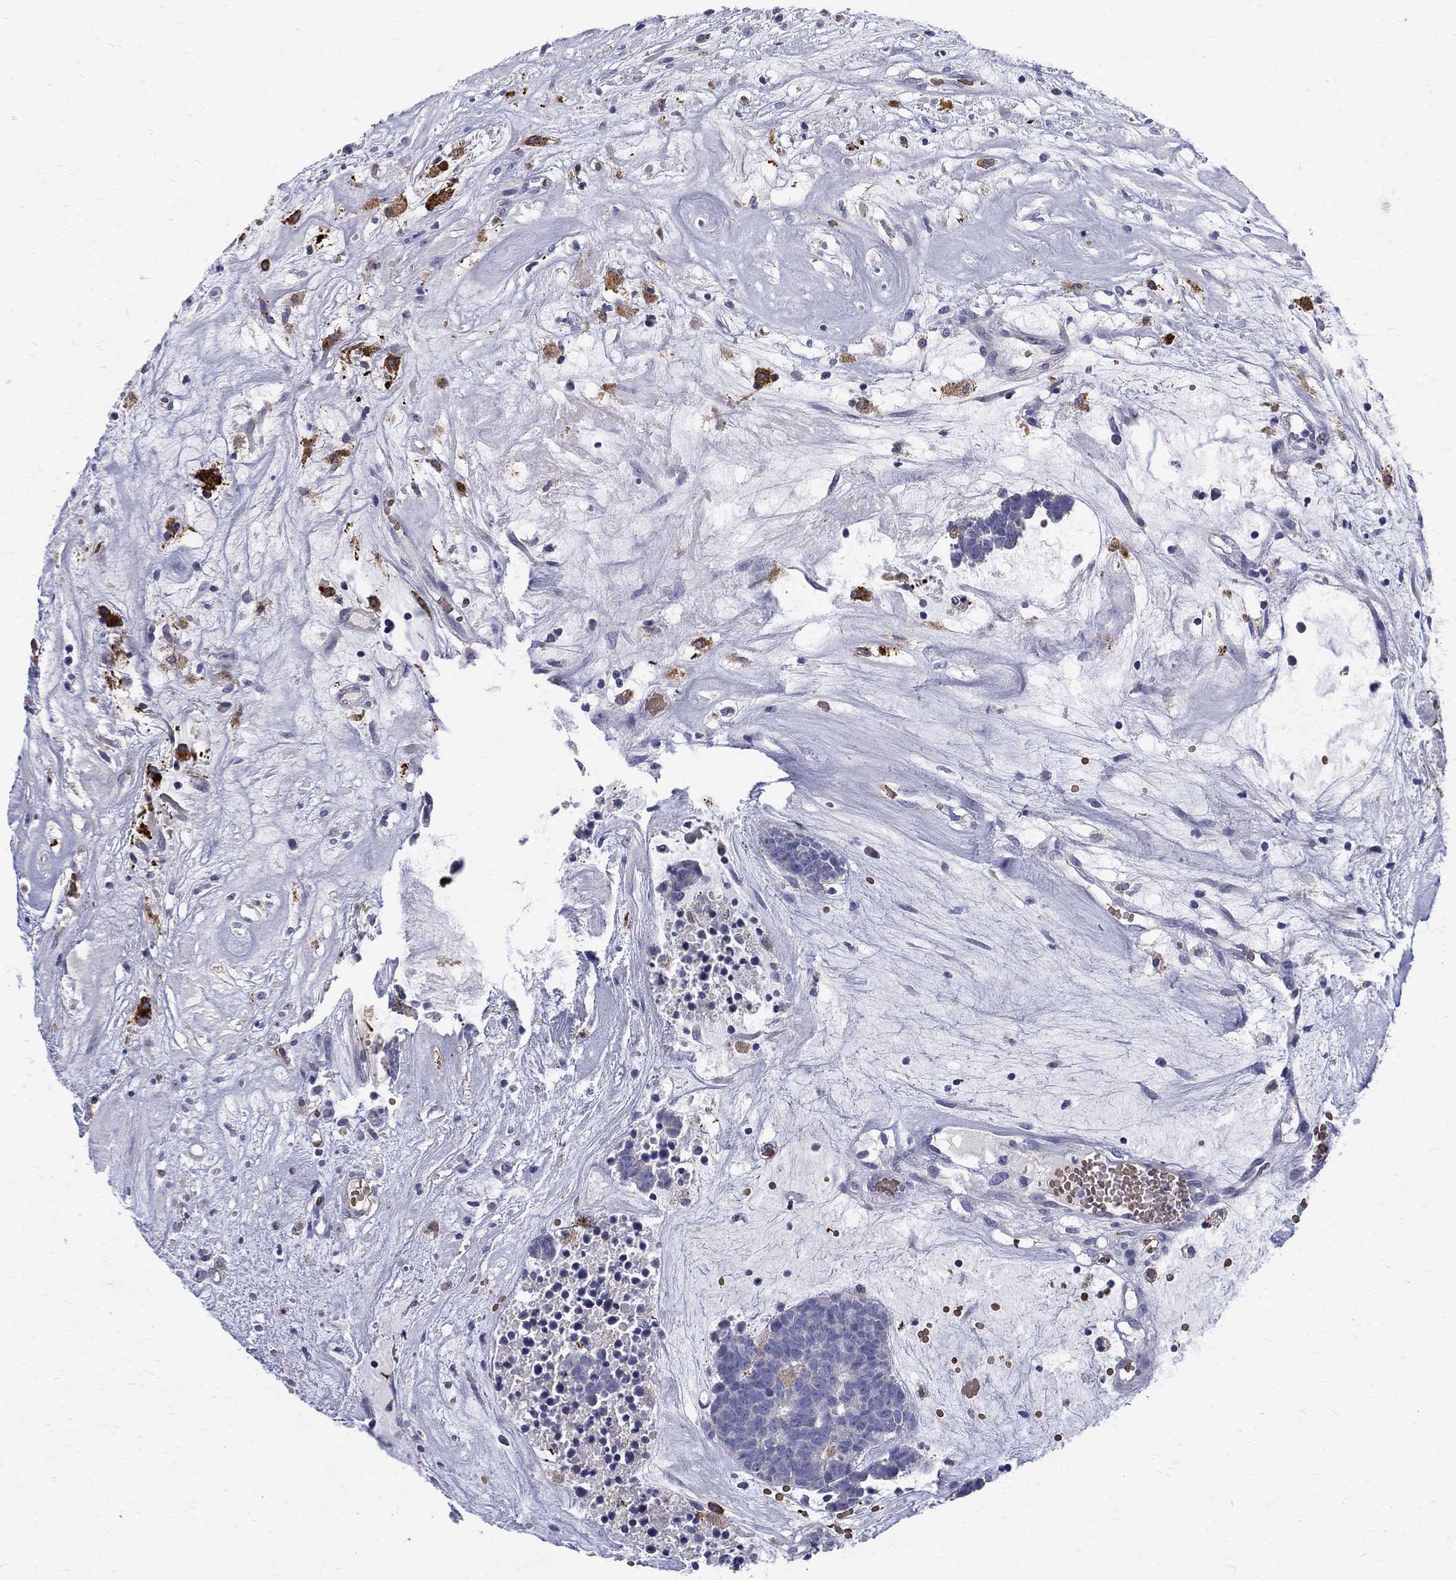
{"staining": {"intensity": "negative", "quantity": "none", "location": "none"}, "tissue": "head and neck cancer", "cell_type": "Tumor cells", "image_type": "cancer", "snomed": [{"axis": "morphology", "description": "Adenocarcinoma, NOS"}, {"axis": "topography", "description": "Head-Neck"}], "caption": "This image is of adenocarcinoma (head and neck) stained with IHC to label a protein in brown with the nuclei are counter-stained blue. There is no positivity in tumor cells.", "gene": "AGER", "patient": {"sex": "female", "age": 81}}